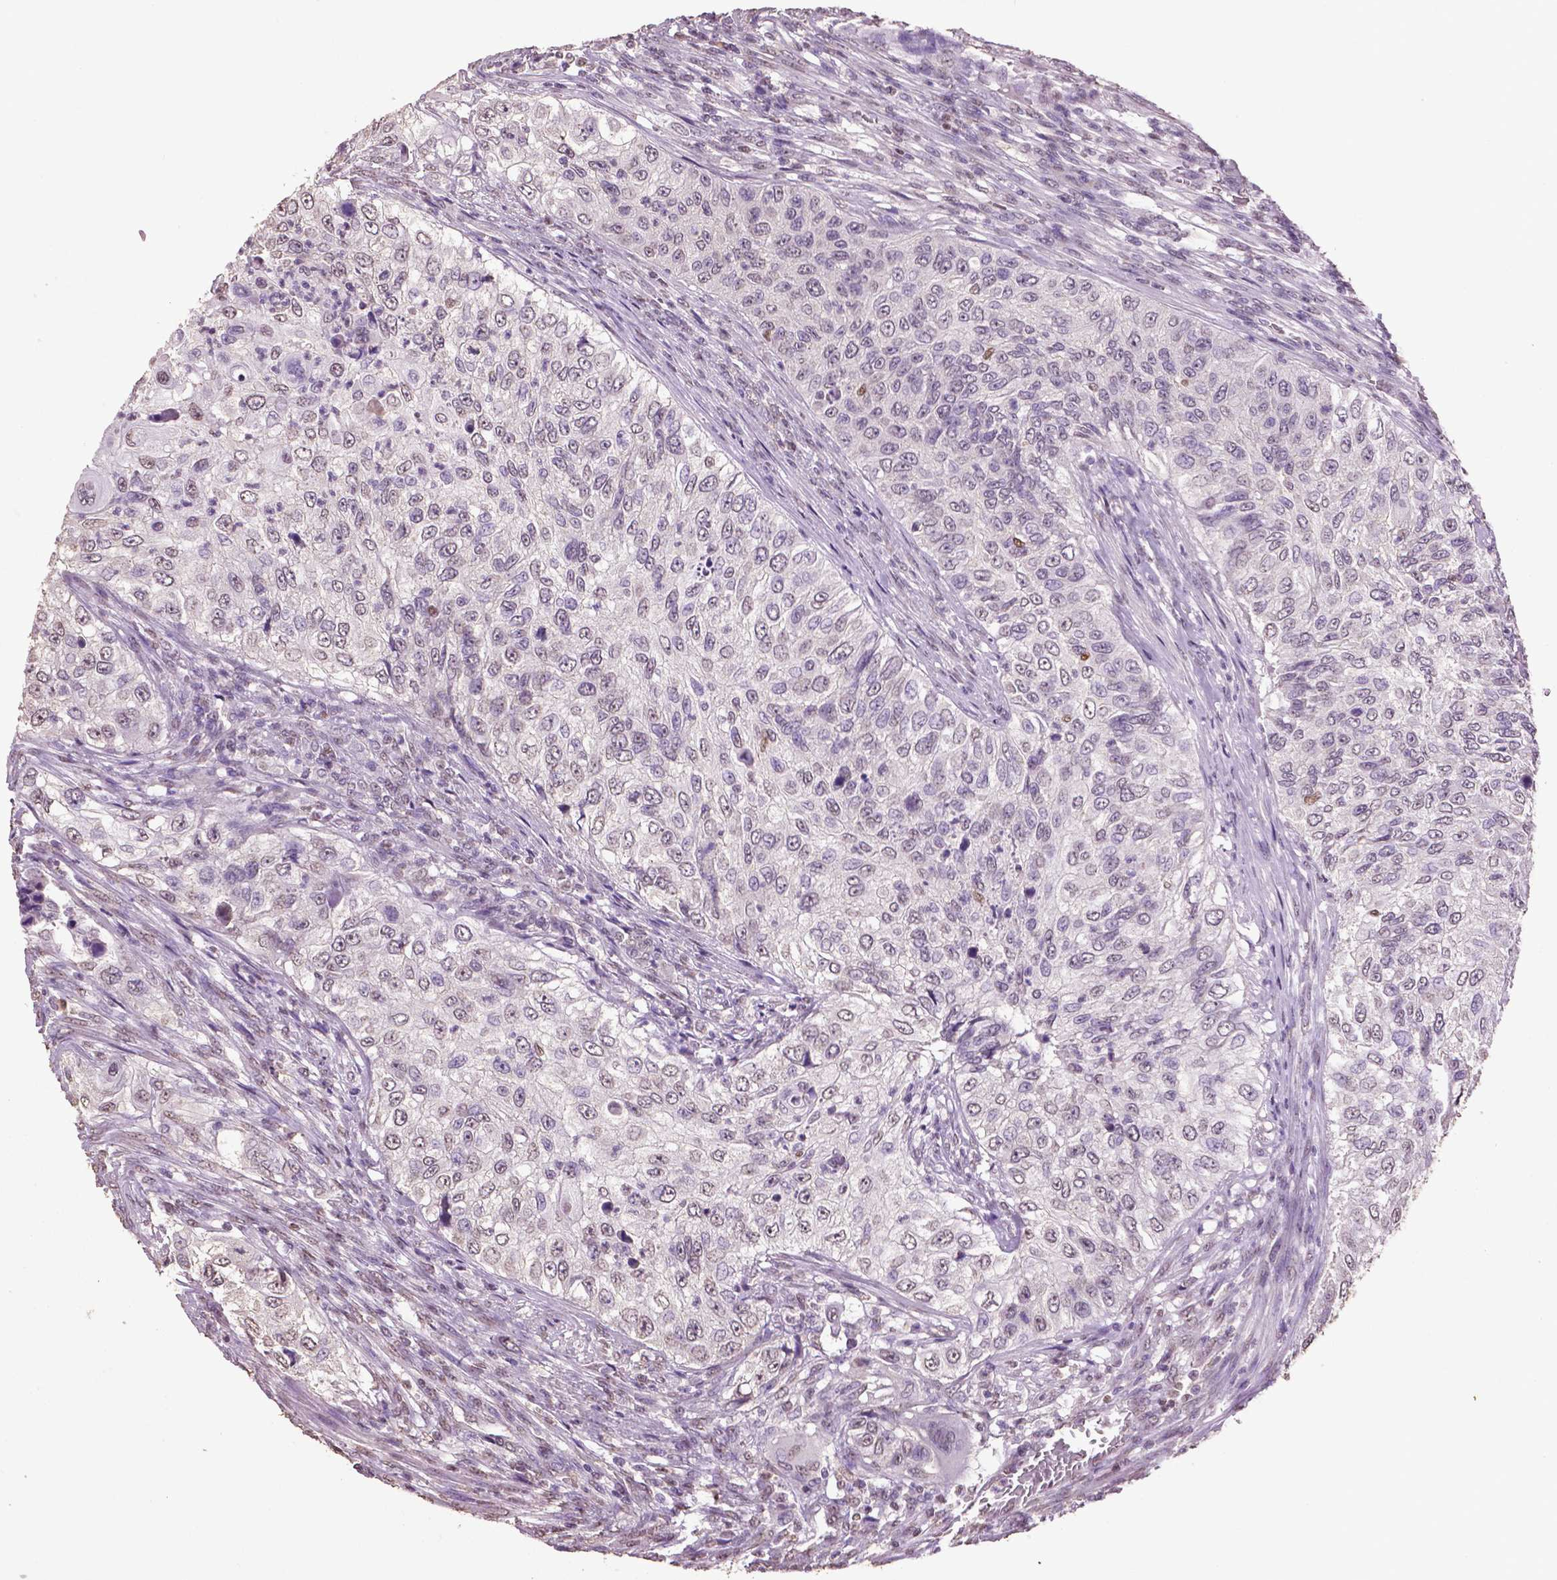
{"staining": {"intensity": "negative", "quantity": "none", "location": "none"}, "tissue": "urothelial cancer", "cell_type": "Tumor cells", "image_type": "cancer", "snomed": [{"axis": "morphology", "description": "Urothelial carcinoma, High grade"}, {"axis": "topography", "description": "Urinary bladder"}], "caption": "High power microscopy photomicrograph of an IHC photomicrograph of urothelial cancer, revealing no significant staining in tumor cells.", "gene": "RUNX3", "patient": {"sex": "female", "age": 60}}